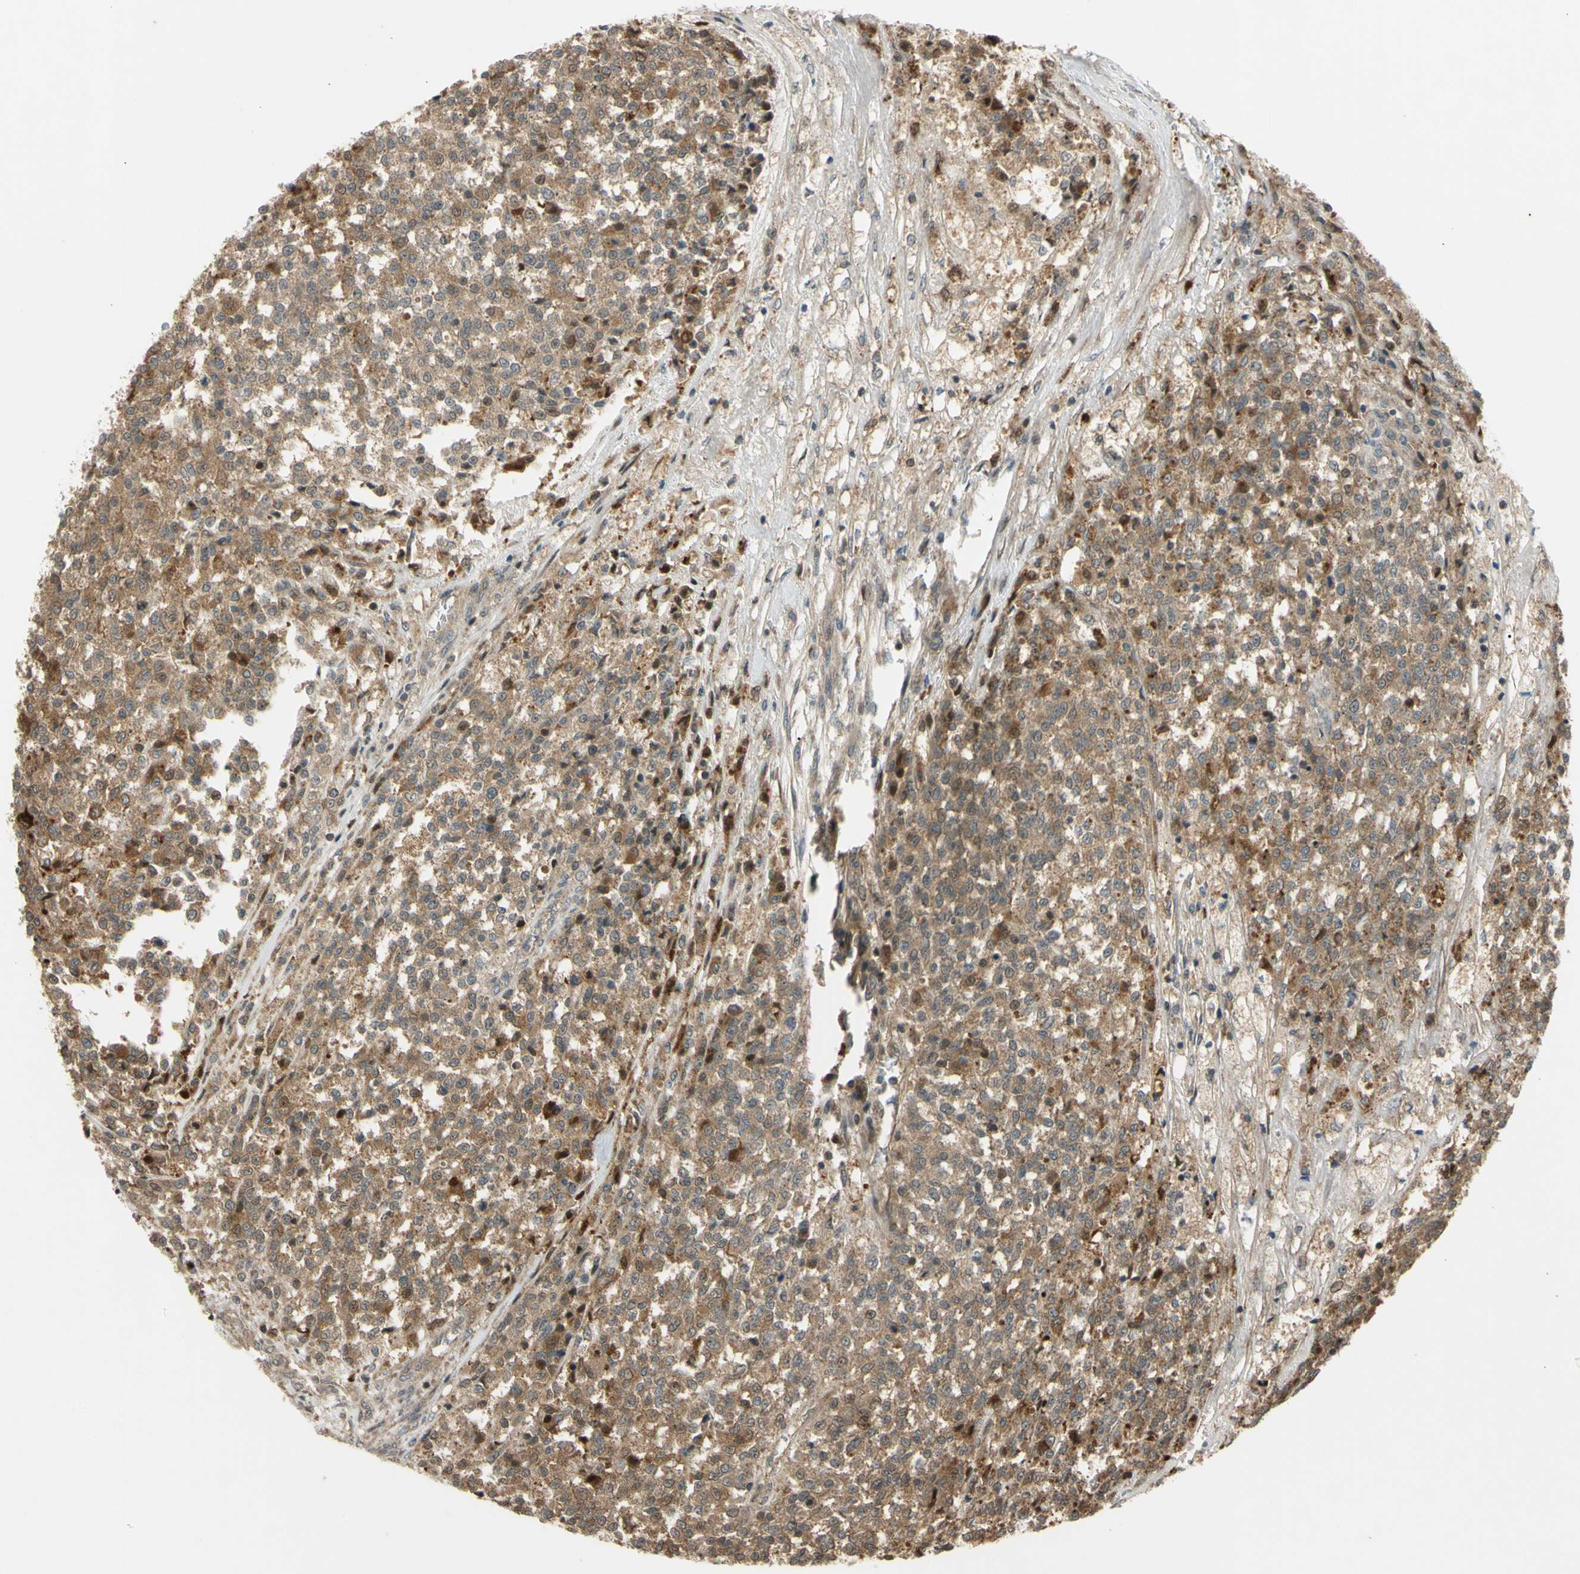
{"staining": {"intensity": "moderate", "quantity": ">75%", "location": "cytoplasmic/membranous"}, "tissue": "testis cancer", "cell_type": "Tumor cells", "image_type": "cancer", "snomed": [{"axis": "morphology", "description": "Seminoma, NOS"}, {"axis": "topography", "description": "Testis"}], "caption": "The immunohistochemical stain labels moderate cytoplasmic/membranous expression in tumor cells of seminoma (testis) tissue. (IHC, brightfield microscopy, high magnification).", "gene": "FLII", "patient": {"sex": "male", "age": 59}}